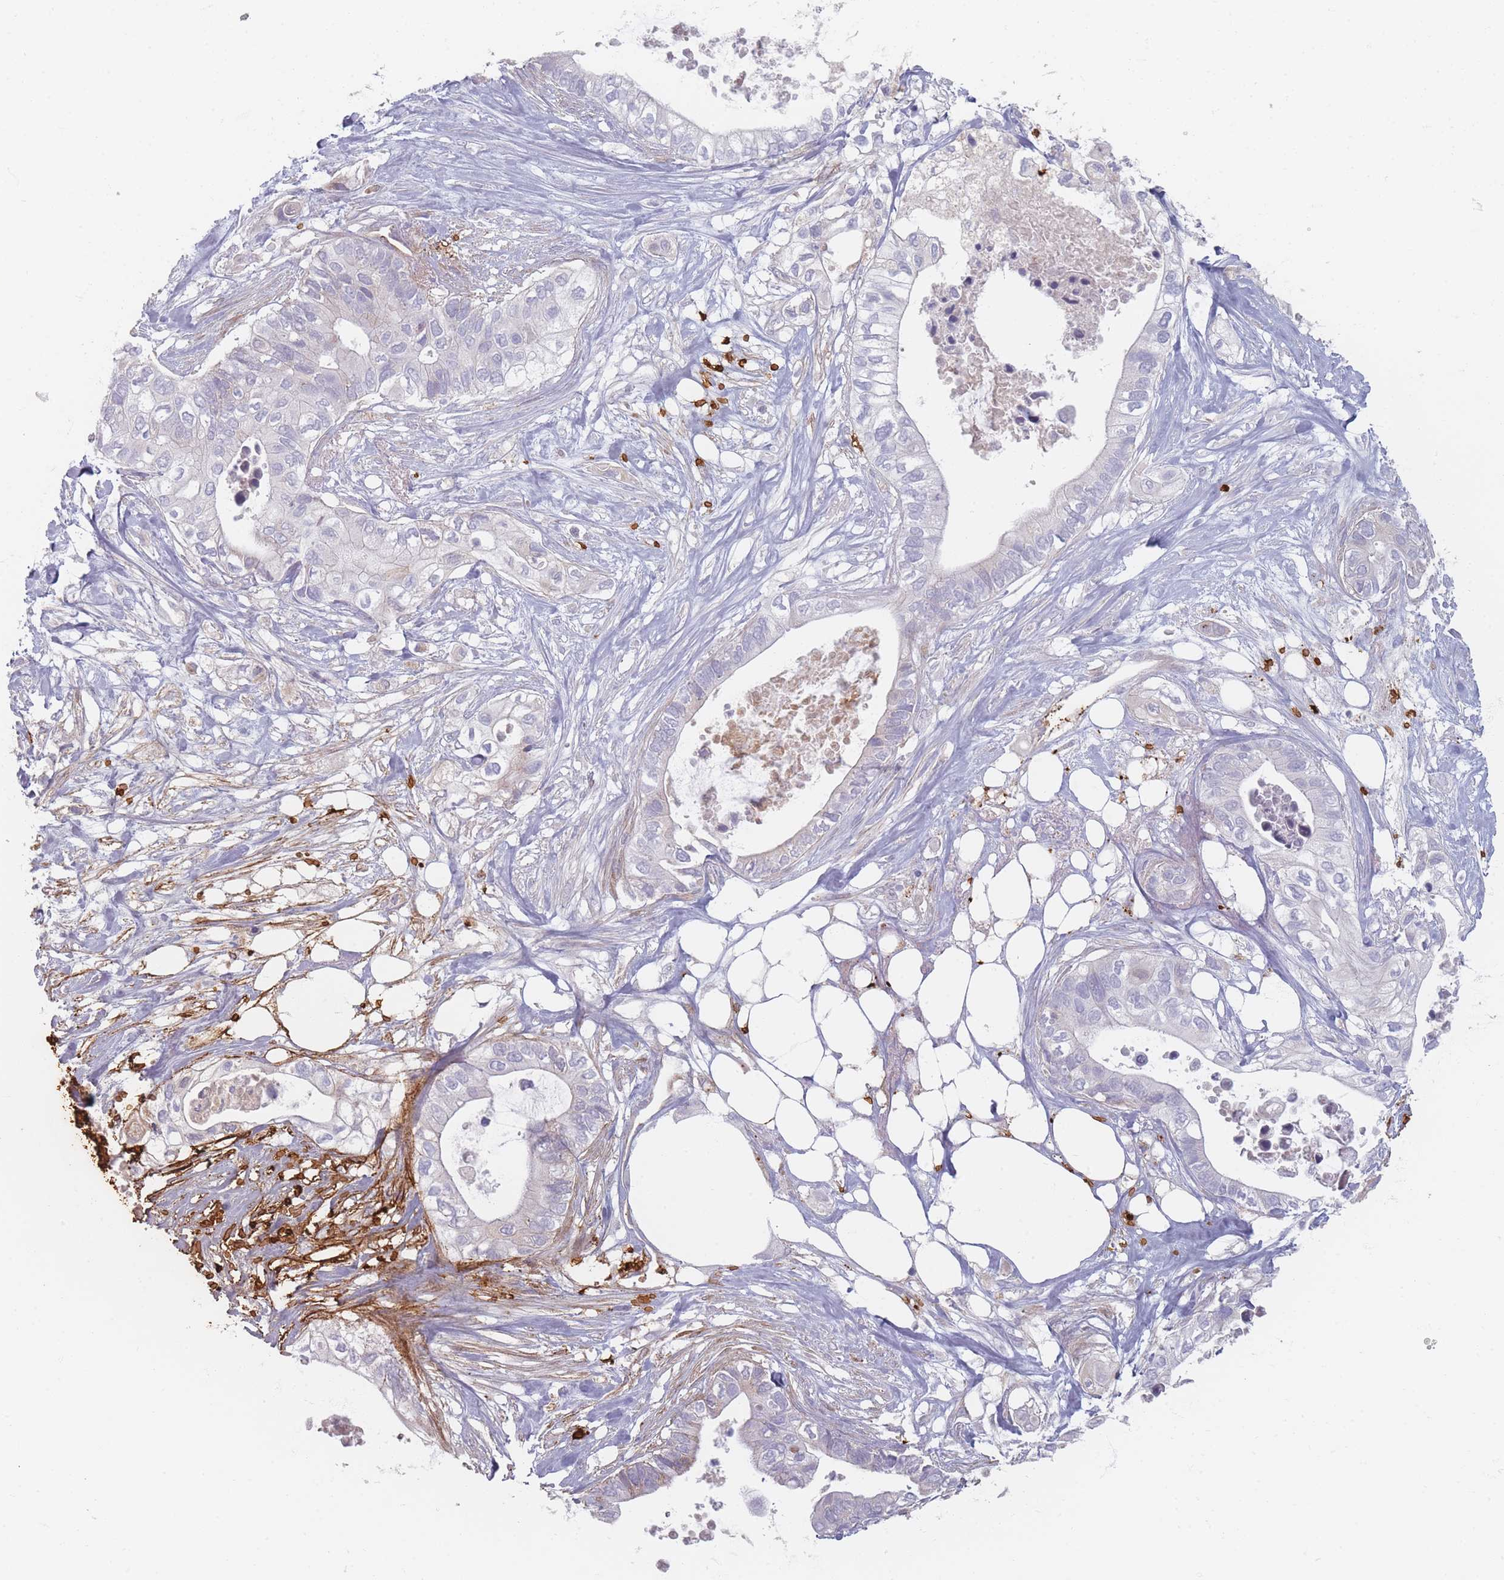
{"staining": {"intensity": "negative", "quantity": "none", "location": "none"}, "tissue": "pancreatic cancer", "cell_type": "Tumor cells", "image_type": "cancer", "snomed": [{"axis": "morphology", "description": "Adenocarcinoma, NOS"}, {"axis": "topography", "description": "Pancreas"}], "caption": "DAB (3,3'-diaminobenzidine) immunohistochemical staining of human pancreatic cancer (adenocarcinoma) displays no significant expression in tumor cells.", "gene": "SLC2A6", "patient": {"sex": "female", "age": 63}}